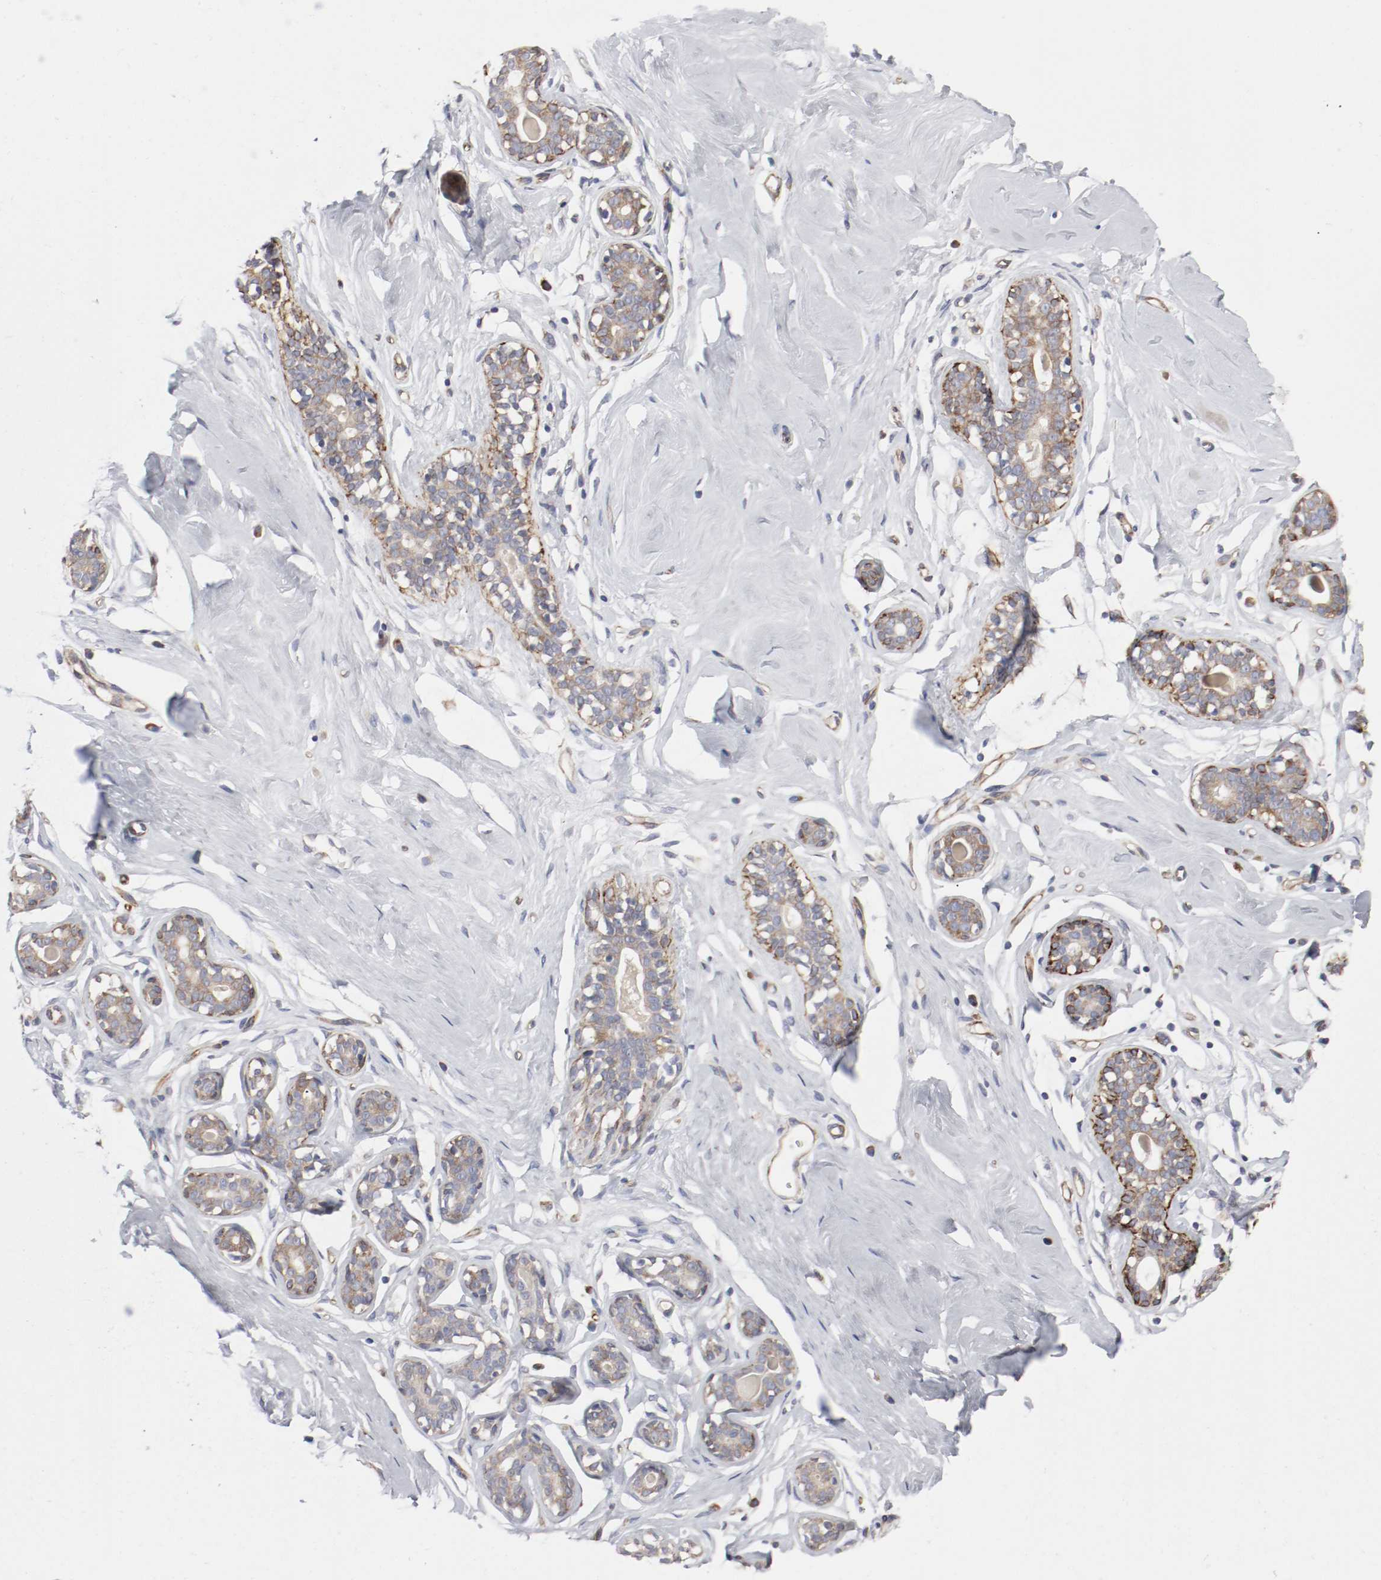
{"staining": {"intensity": "negative", "quantity": "none", "location": "none"}, "tissue": "breast", "cell_type": "Adipocytes", "image_type": "normal", "snomed": [{"axis": "morphology", "description": "Normal tissue, NOS"}, {"axis": "topography", "description": "Breast"}], "caption": "Immunohistochemistry image of benign breast: breast stained with DAB displays no significant protein positivity in adipocytes. (Immunohistochemistry (ihc), brightfield microscopy, high magnification).", "gene": "GIT1", "patient": {"sex": "female", "age": 23}}